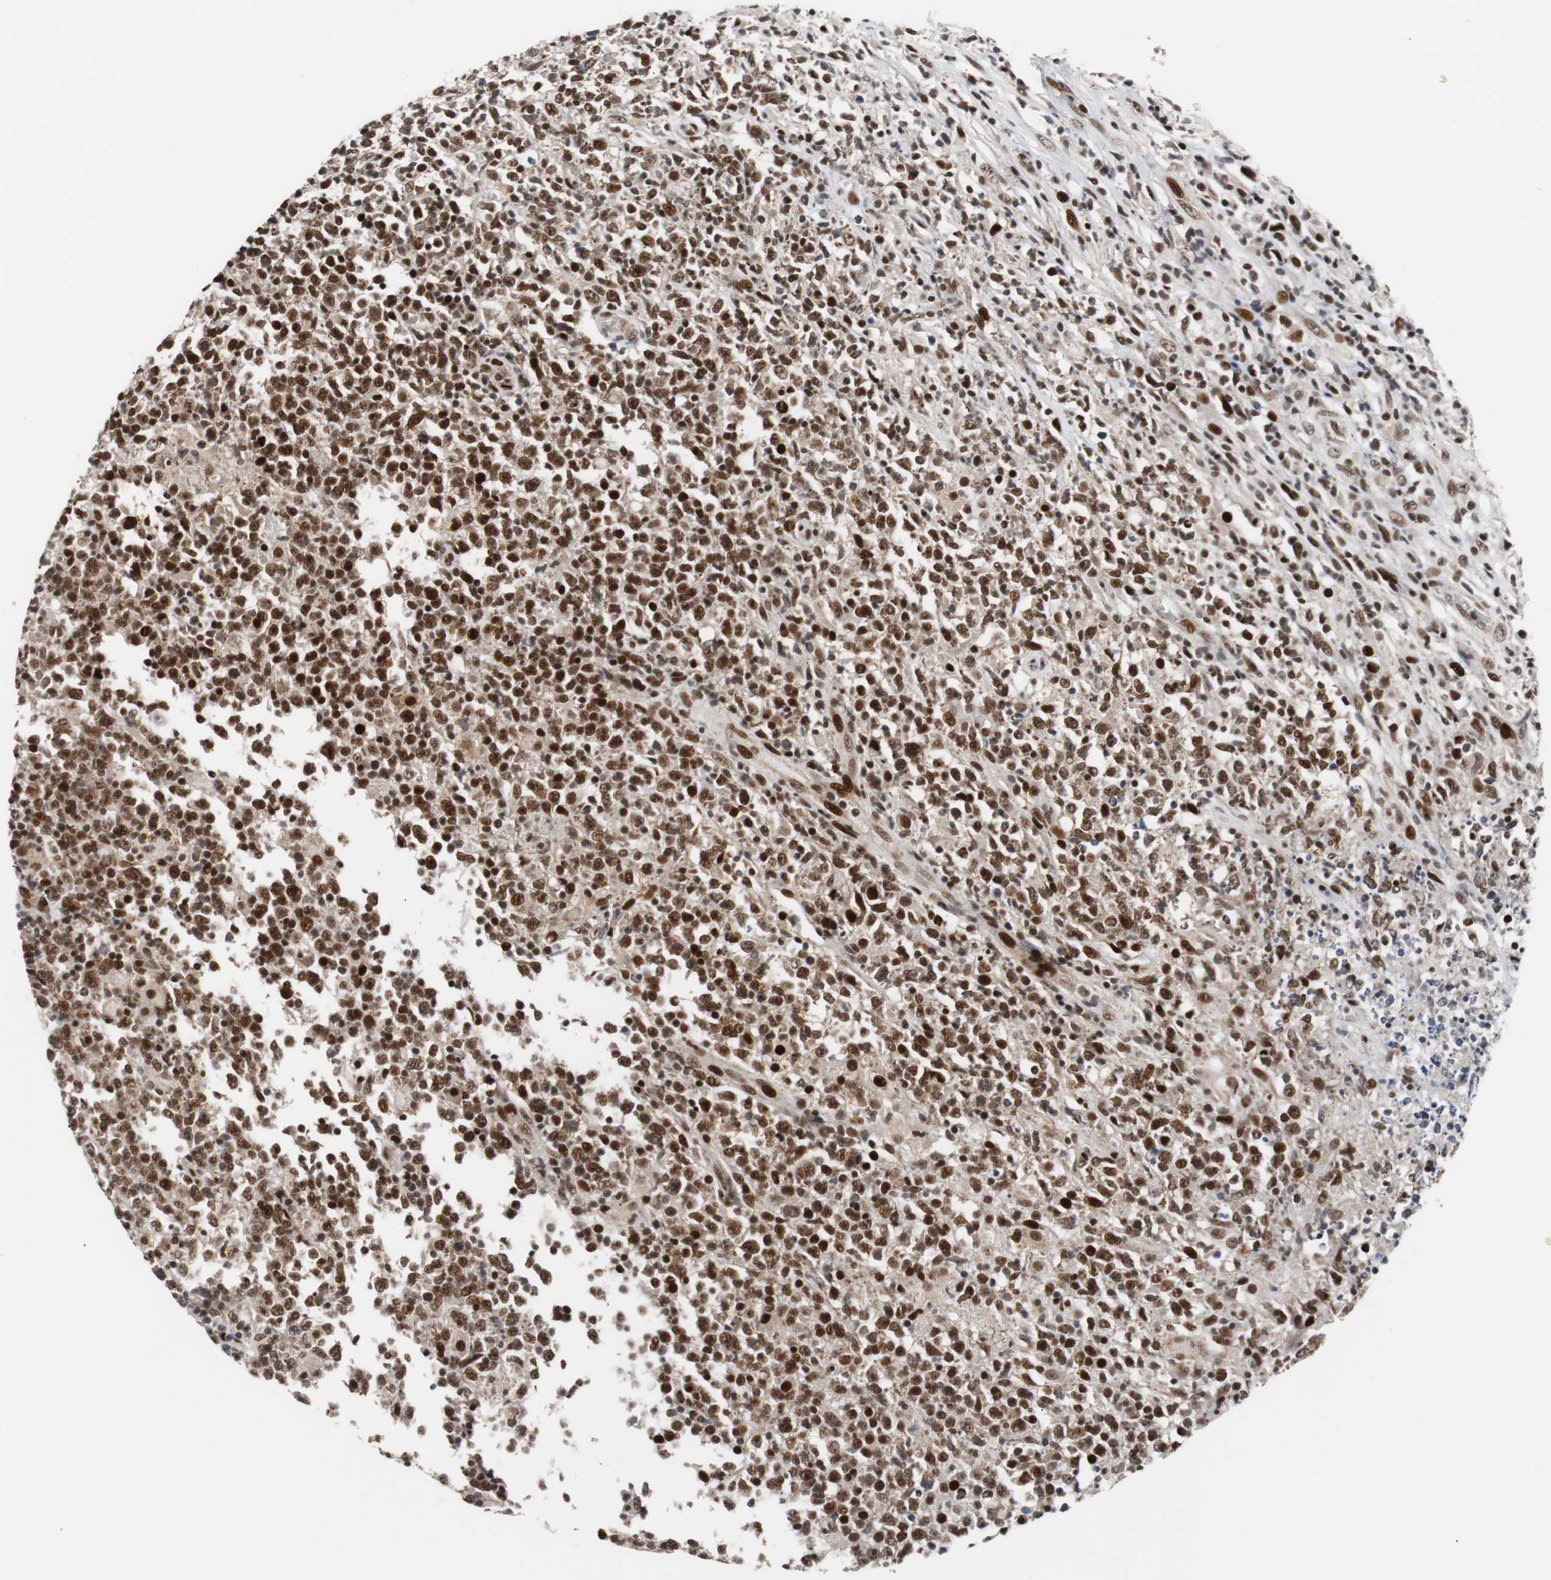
{"staining": {"intensity": "strong", "quantity": ">75%", "location": "nuclear"}, "tissue": "lymphoma", "cell_type": "Tumor cells", "image_type": "cancer", "snomed": [{"axis": "morphology", "description": "Malignant lymphoma, non-Hodgkin's type, High grade"}, {"axis": "topography", "description": "Lymph node"}], "caption": "Tumor cells display high levels of strong nuclear staining in approximately >75% of cells in human malignant lymphoma, non-Hodgkin's type (high-grade).", "gene": "NBL1", "patient": {"sex": "female", "age": 84}}